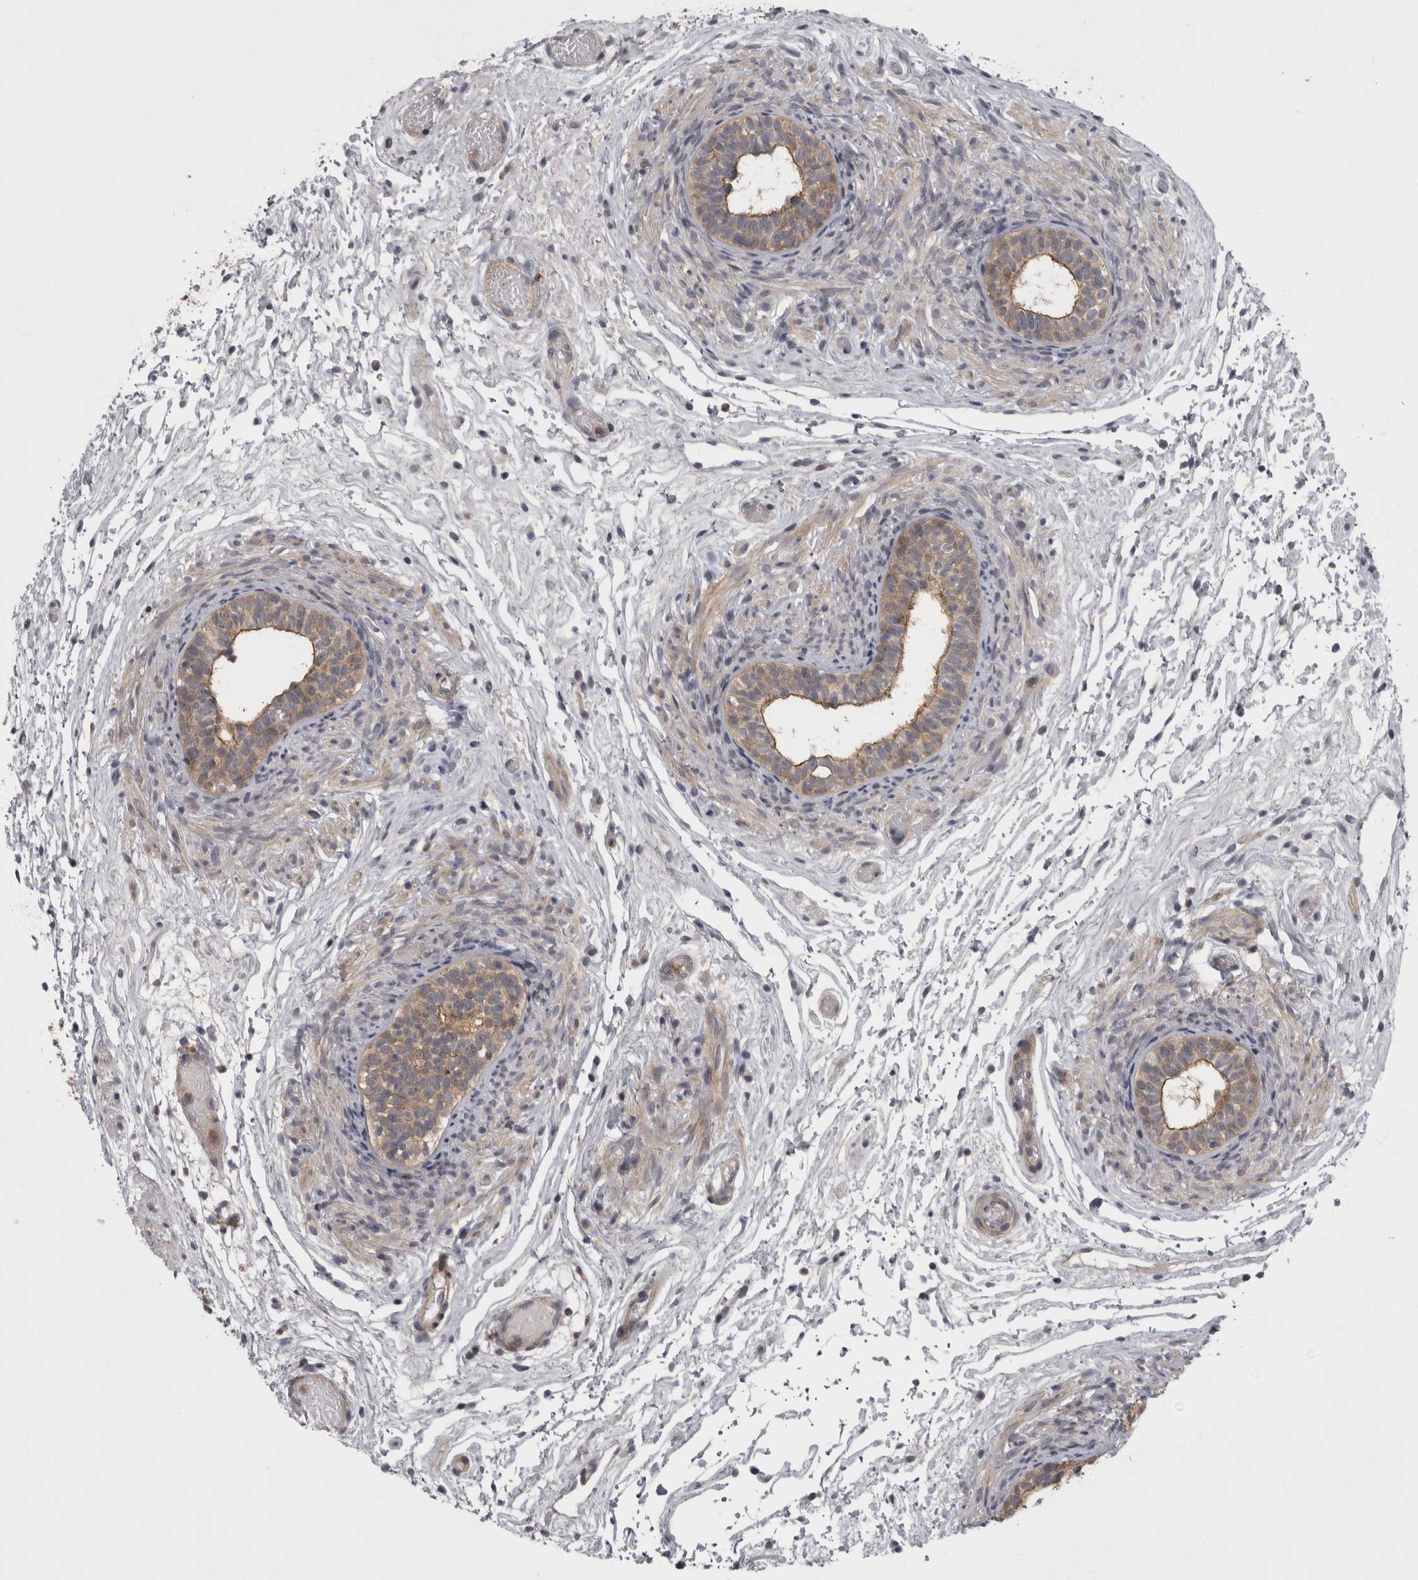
{"staining": {"intensity": "moderate", "quantity": "<25%", "location": "cytoplasmic/membranous"}, "tissue": "epididymis", "cell_type": "Glandular cells", "image_type": "normal", "snomed": [{"axis": "morphology", "description": "Normal tissue, NOS"}, {"axis": "topography", "description": "Epididymis"}], "caption": "Benign epididymis shows moderate cytoplasmic/membranous positivity in approximately <25% of glandular cells Ihc stains the protein of interest in brown and the nuclei are stained blue..", "gene": "PRKCI", "patient": {"sex": "male", "age": 5}}